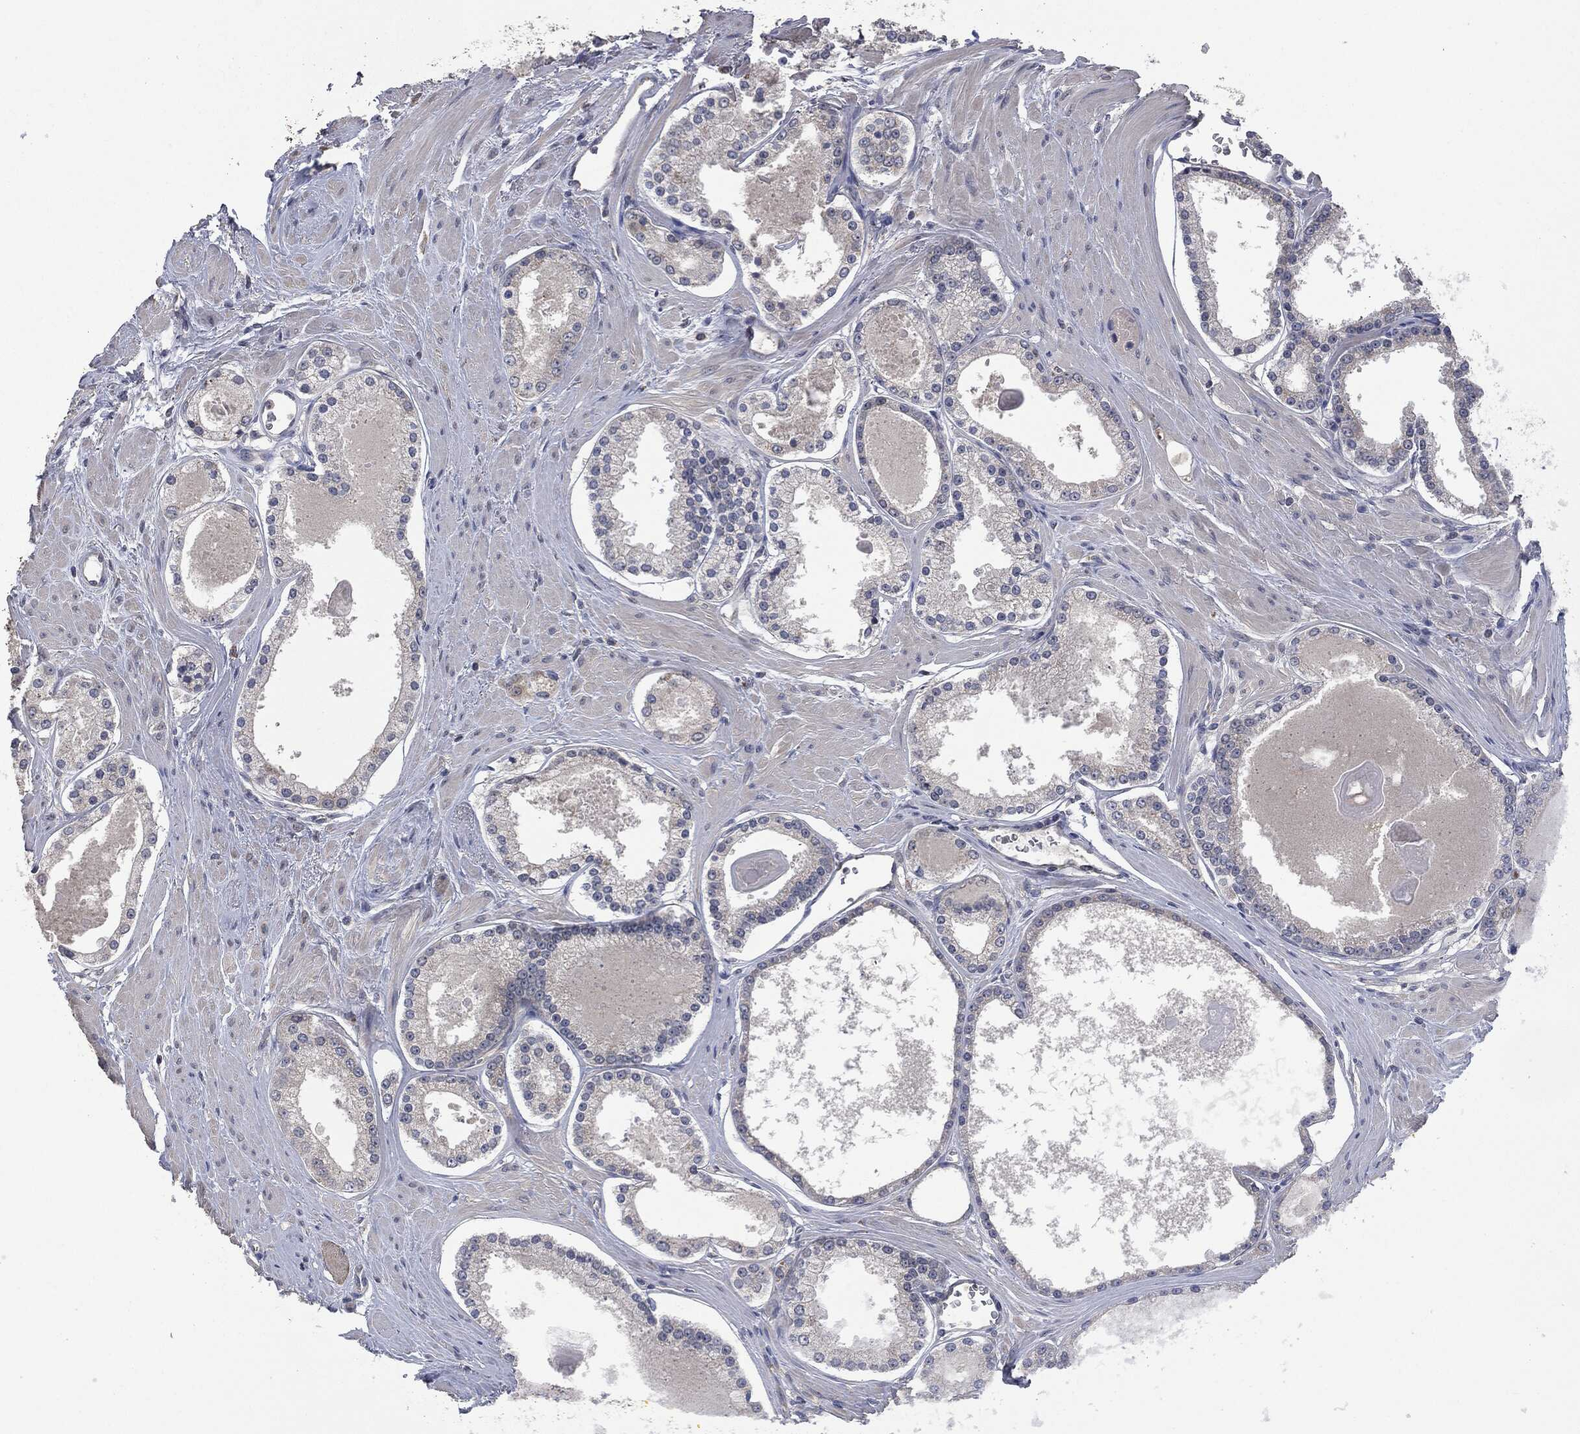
{"staining": {"intensity": "weak", "quantity": "25%-75%", "location": "cytoplasmic/membranous"}, "tissue": "prostate cancer", "cell_type": "Tumor cells", "image_type": "cancer", "snomed": [{"axis": "morphology", "description": "Adenocarcinoma, NOS"}, {"axis": "topography", "description": "Prostate"}], "caption": "A brown stain labels weak cytoplasmic/membranous positivity of a protein in human prostate adenocarcinoma tumor cells.", "gene": "IL1RN", "patient": {"sex": "male", "age": 61}}